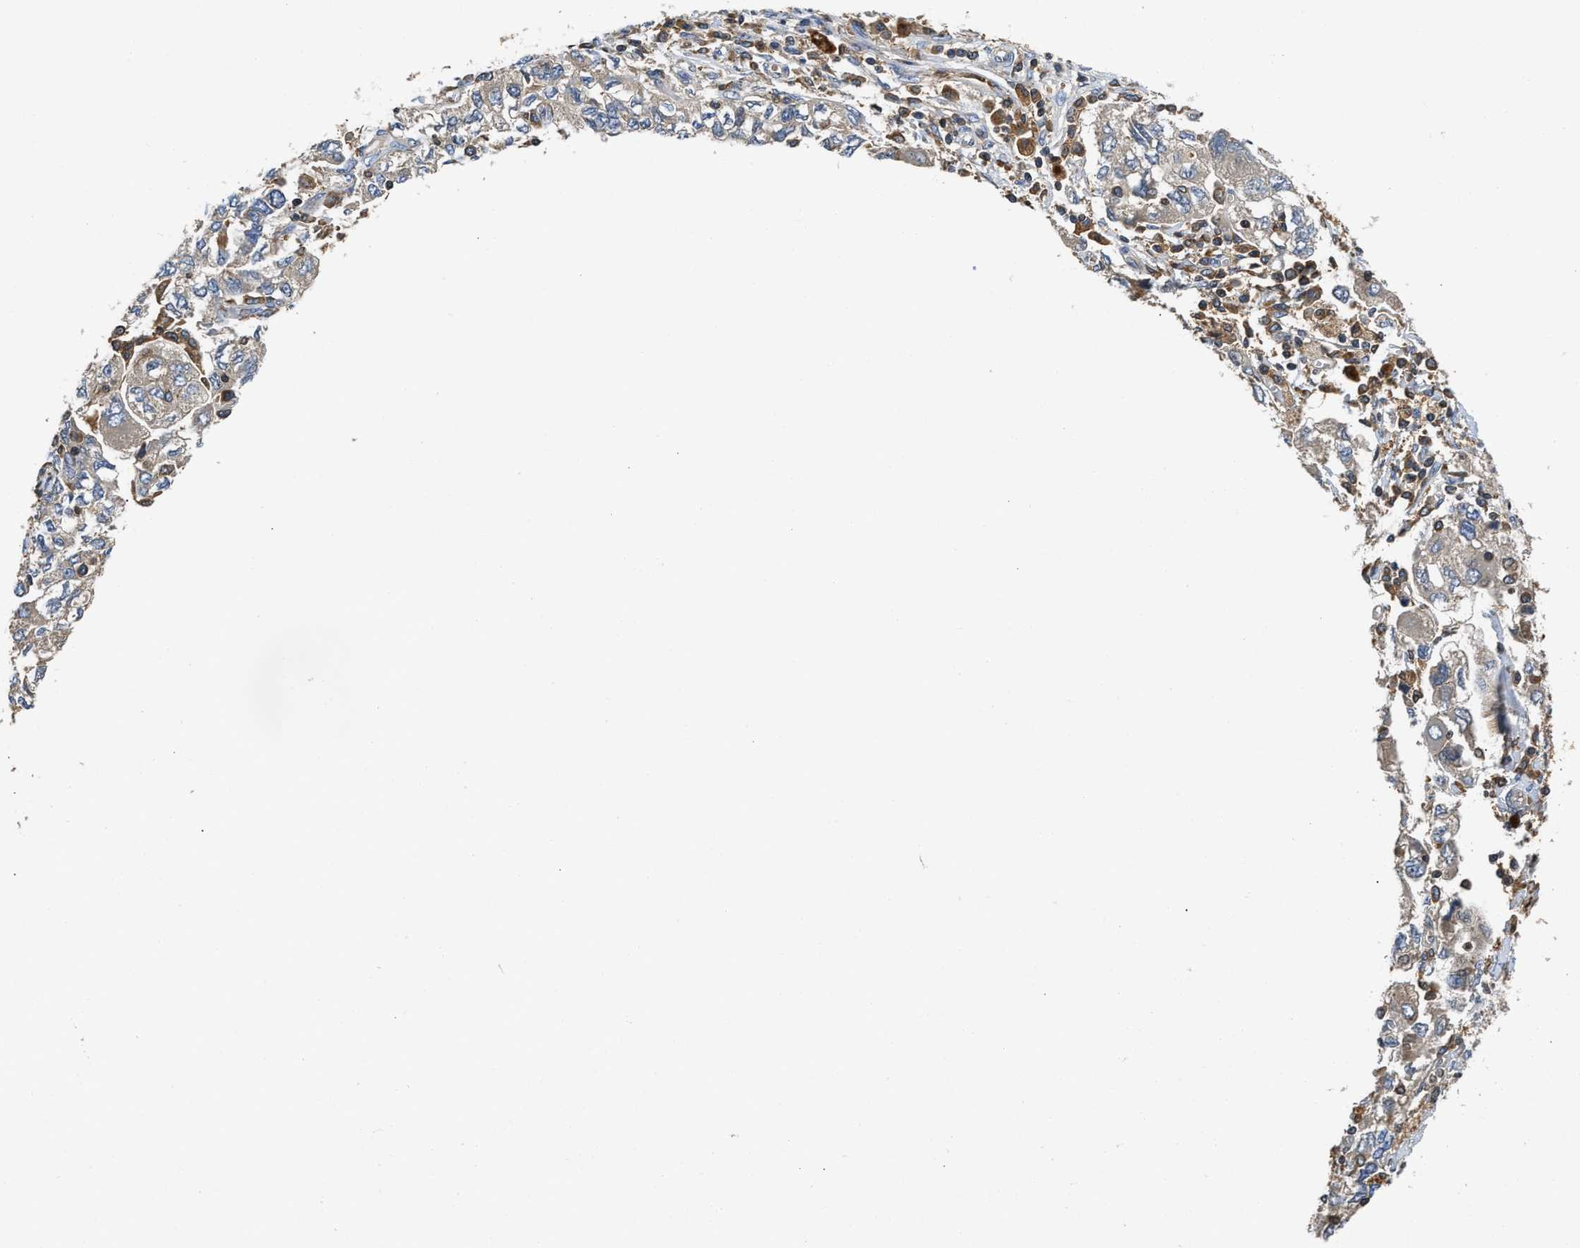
{"staining": {"intensity": "weak", "quantity": "<25%", "location": "cytoplasmic/membranous"}, "tissue": "ovarian cancer", "cell_type": "Tumor cells", "image_type": "cancer", "snomed": [{"axis": "morphology", "description": "Carcinoma, NOS"}, {"axis": "morphology", "description": "Cystadenocarcinoma, serous, NOS"}, {"axis": "topography", "description": "Ovary"}], "caption": "This photomicrograph is of ovarian cancer (carcinoma) stained with immunohistochemistry to label a protein in brown with the nuclei are counter-stained blue. There is no staining in tumor cells.", "gene": "OSTF1", "patient": {"sex": "female", "age": 69}}